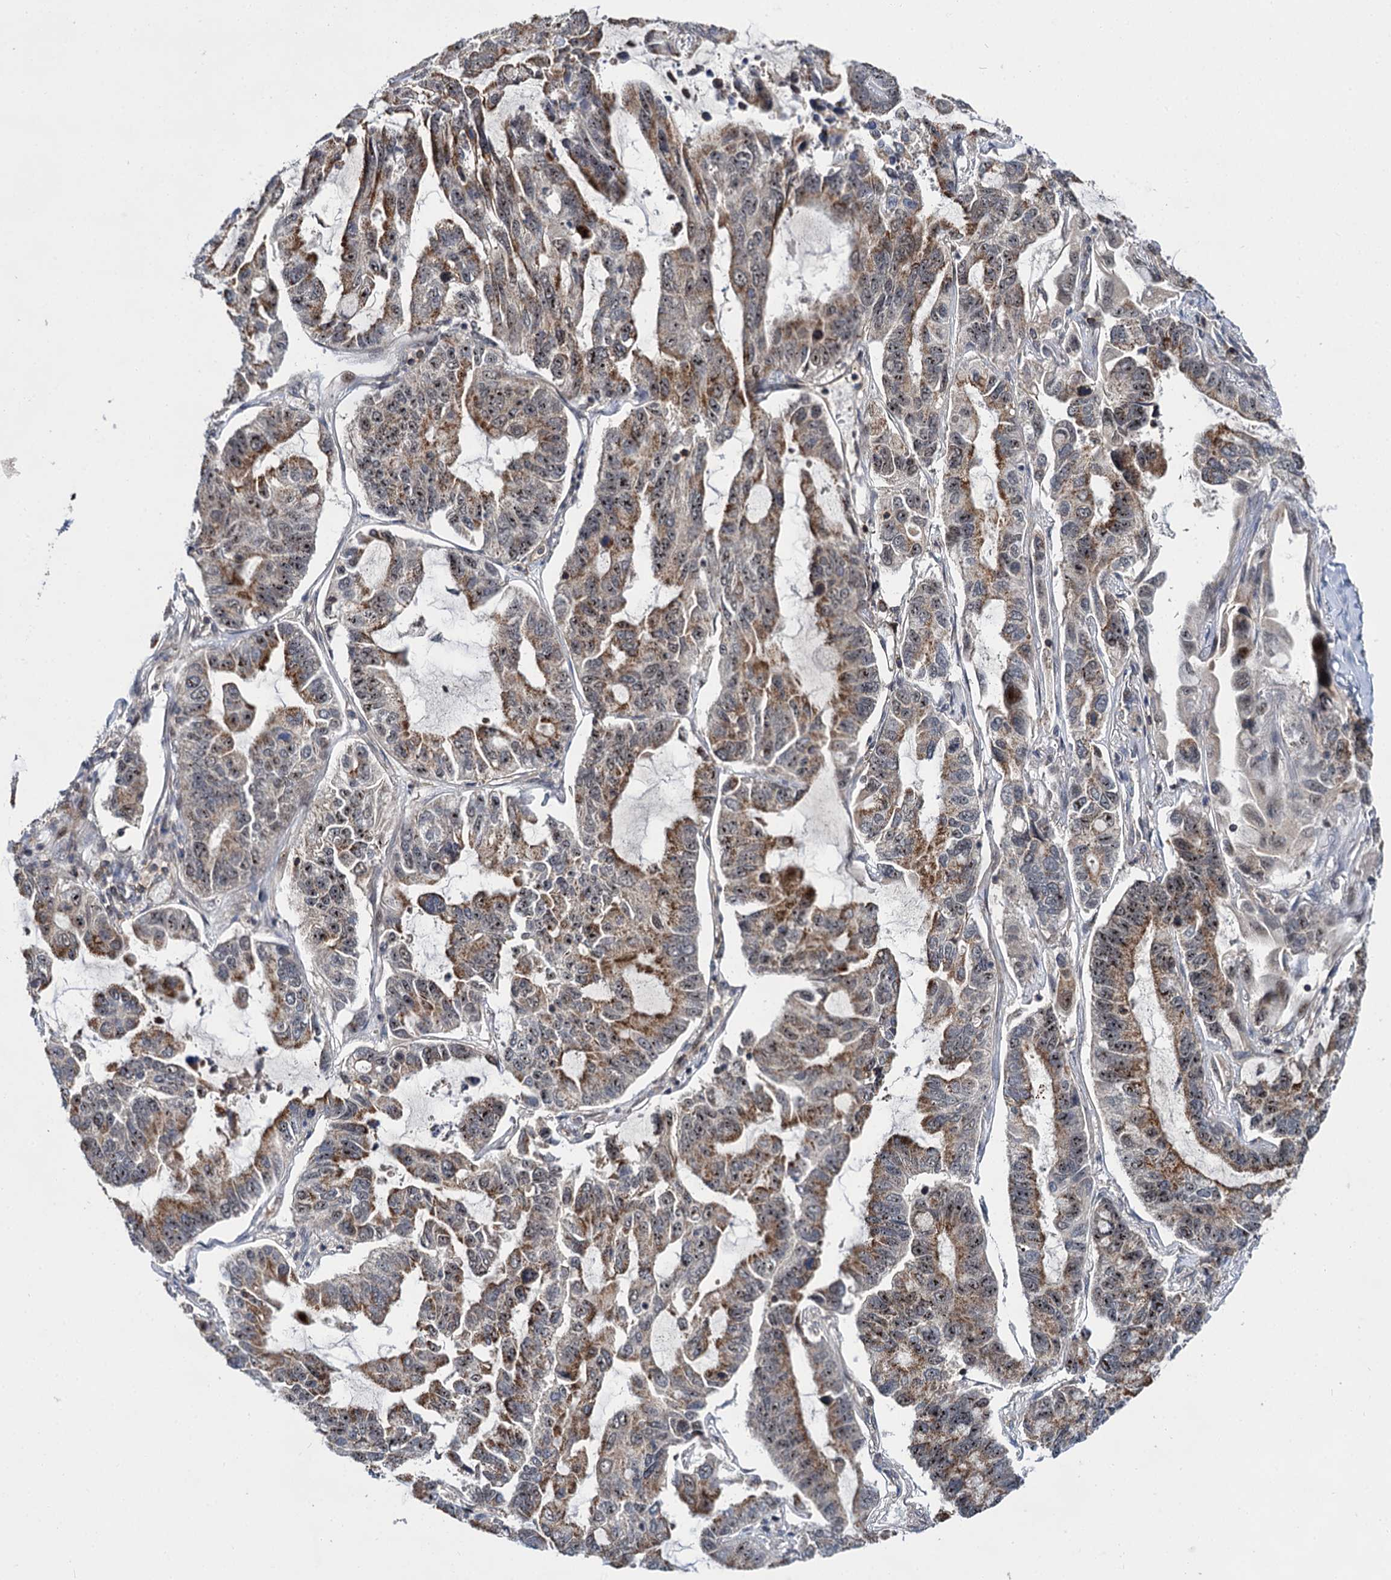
{"staining": {"intensity": "moderate", "quantity": "25%-75%", "location": "cytoplasmic/membranous,nuclear"}, "tissue": "lung cancer", "cell_type": "Tumor cells", "image_type": "cancer", "snomed": [{"axis": "morphology", "description": "Adenocarcinoma, NOS"}, {"axis": "topography", "description": "Lung"}], "caption": "A high-resolution histopathology image shows immunohistochemistry staining of lung cancer (adenocarcinoma), which demonstrates moderate cytoplasmic/membranous and nuclear staining in about 25%-75% of tumor cells.", "gene": "ABLIM1", "patient": {"sex": "male", "age": 64}}